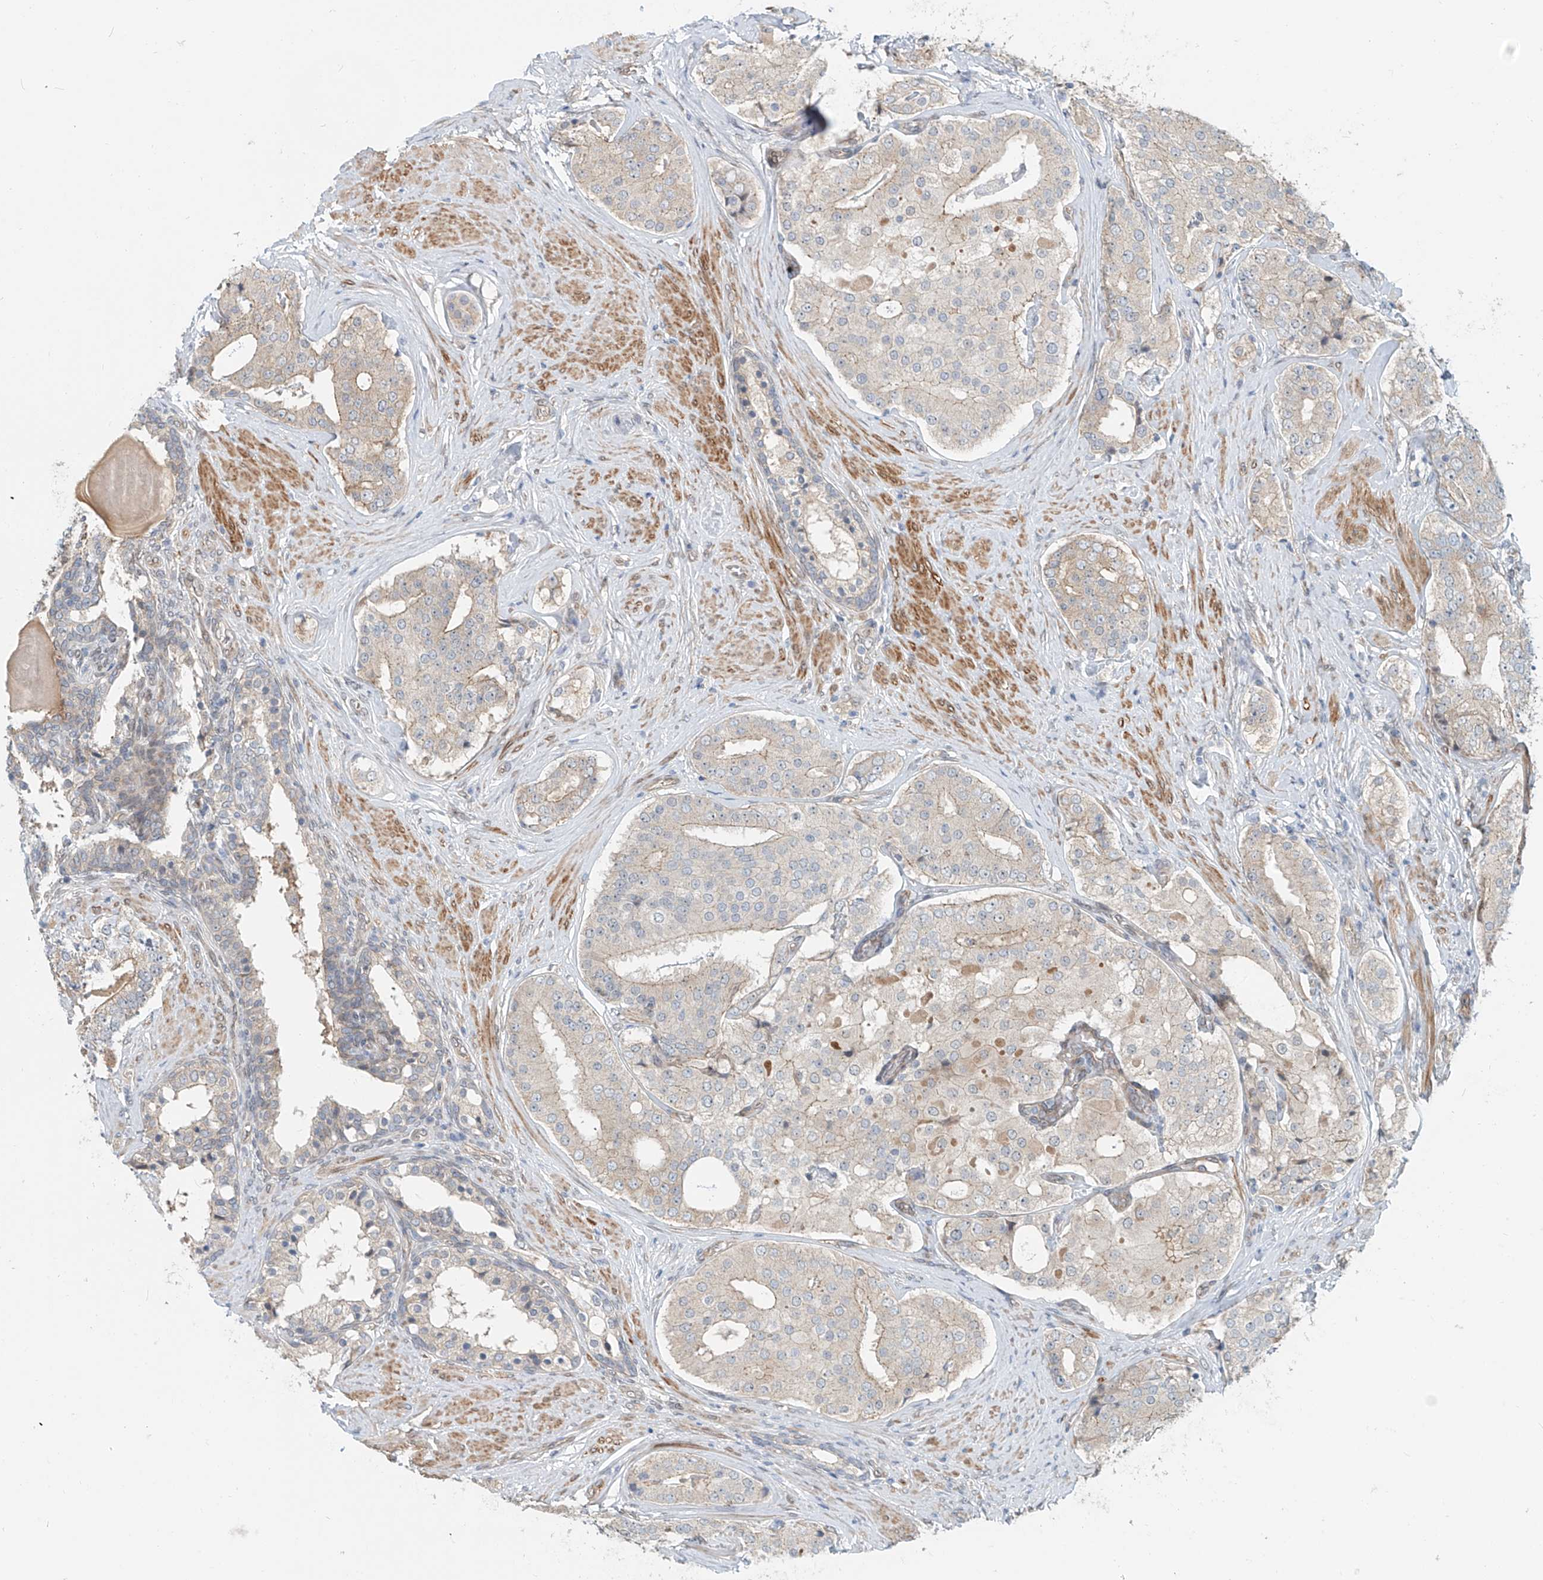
{"staining": {"intensity": "weak", "quantity": "<25%", "location": "cytoplasmic/membranous"}, "tissue": "prostate cancer", "cell_type": "Tumor cells", "image_type": "cancer", "snomed": [{"axis": "morphology", "description": "Adenocarcinoma, High grade"}, {"axis": "topography", "description": "Prostate"}], "caption": "Immunohistochemistry image of neoplastic tissue: human prostate cancer (adenocarcinoma (high-grade)) stained with DAB (3,3'-diaminobenzidine) displays no significant protein staining in tumor cells.", "gene": "SASH1", "patient": {"sex": "male", "age": 56}}